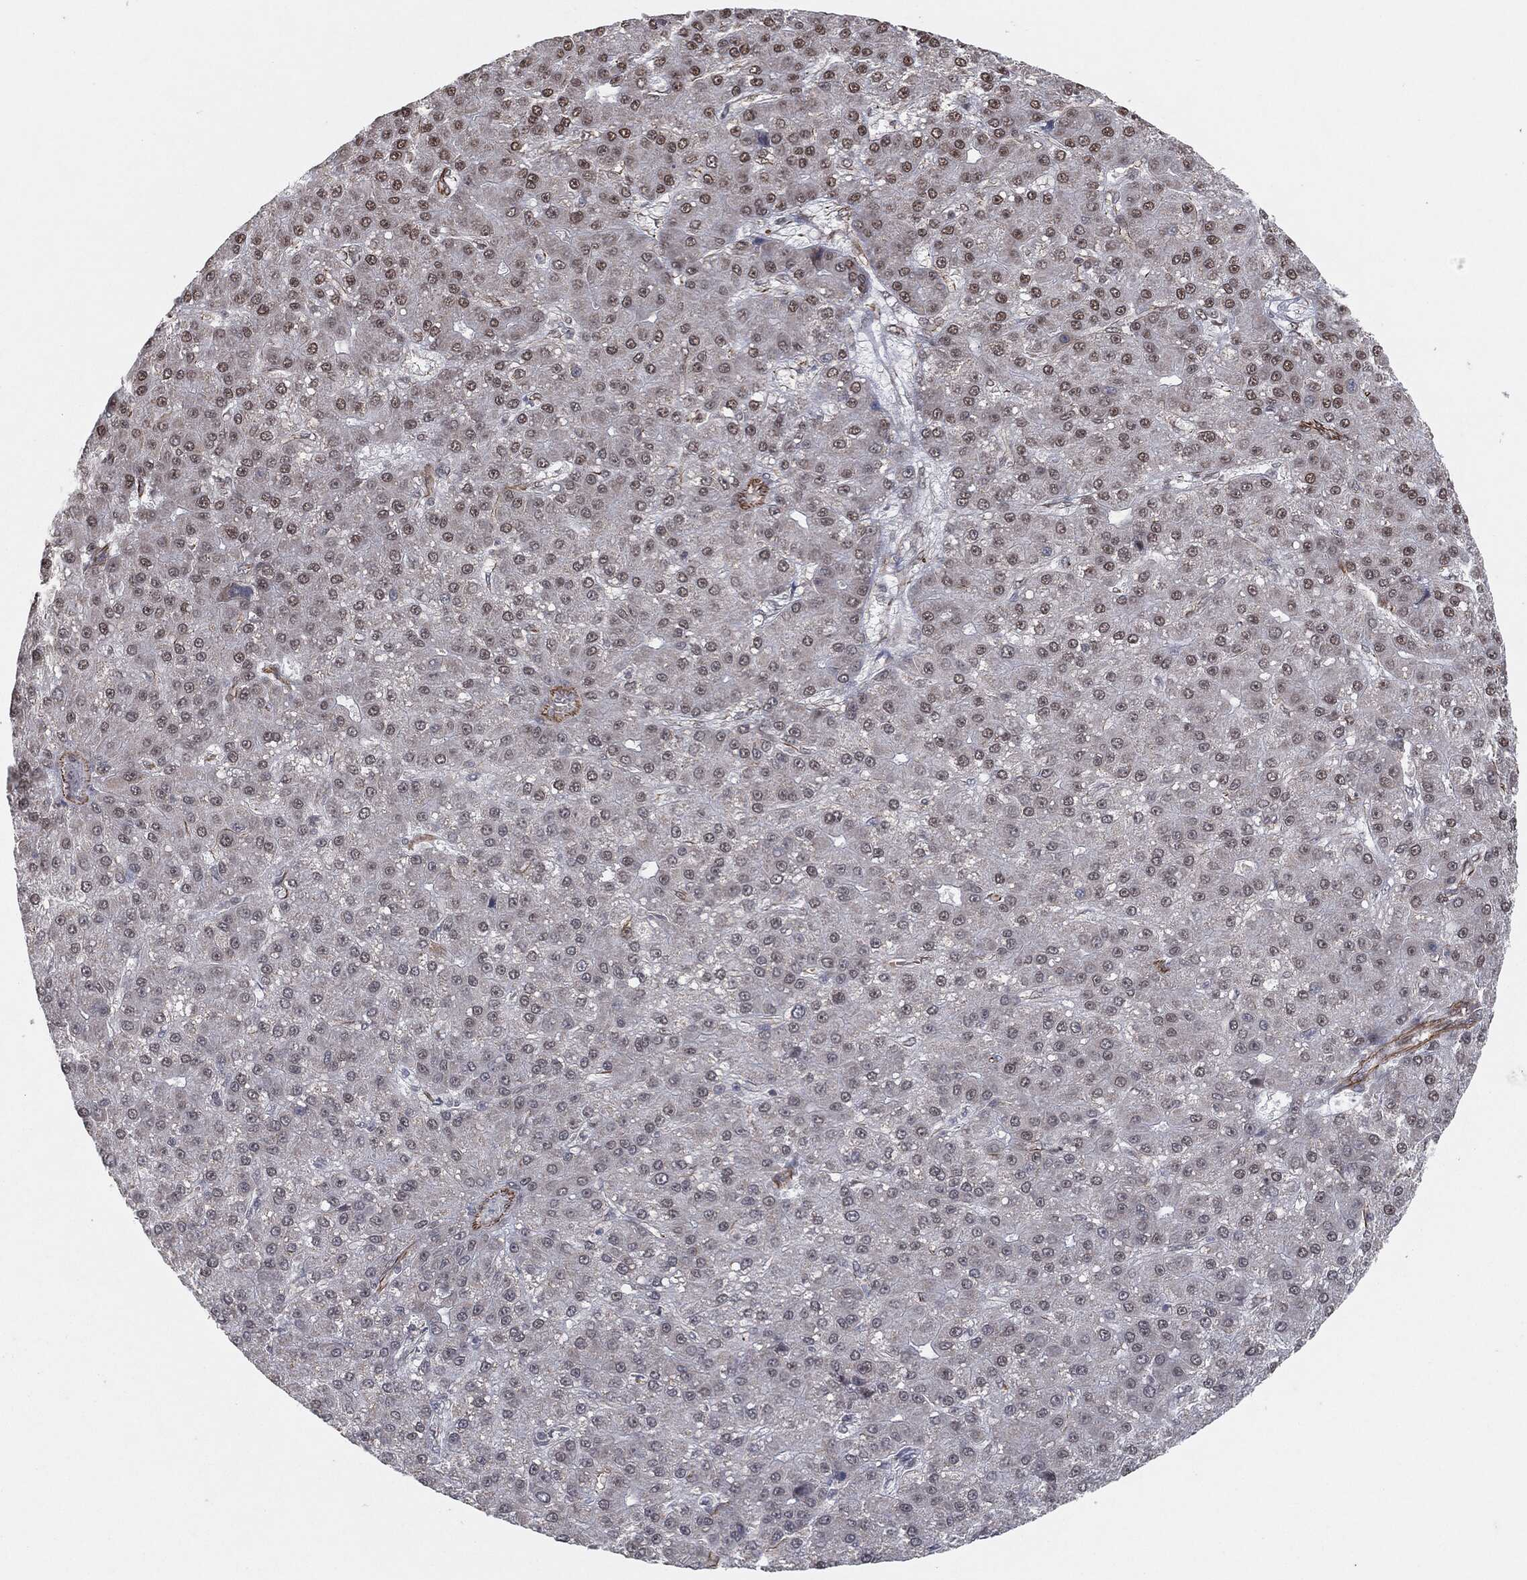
{"staining": {"intensity": "weak", "quantity": "<25%", "location": "nuclear"}, "tissue": "liver cancer", "cell_type": "Tumor cells", "image_type": "cancer", "snomed": [{"axis": "morphology", "description": "Carcinoma, Hepatocellular, NOS"}, {"axis": "topography", "description": "Liver"}], "caption": "A histopathology image of human hepatocellular carcinoma (liver) is negative for staining in tumor cells.", "gene": "TP53RK", "patient": {"sex": "male", "age": 67}}